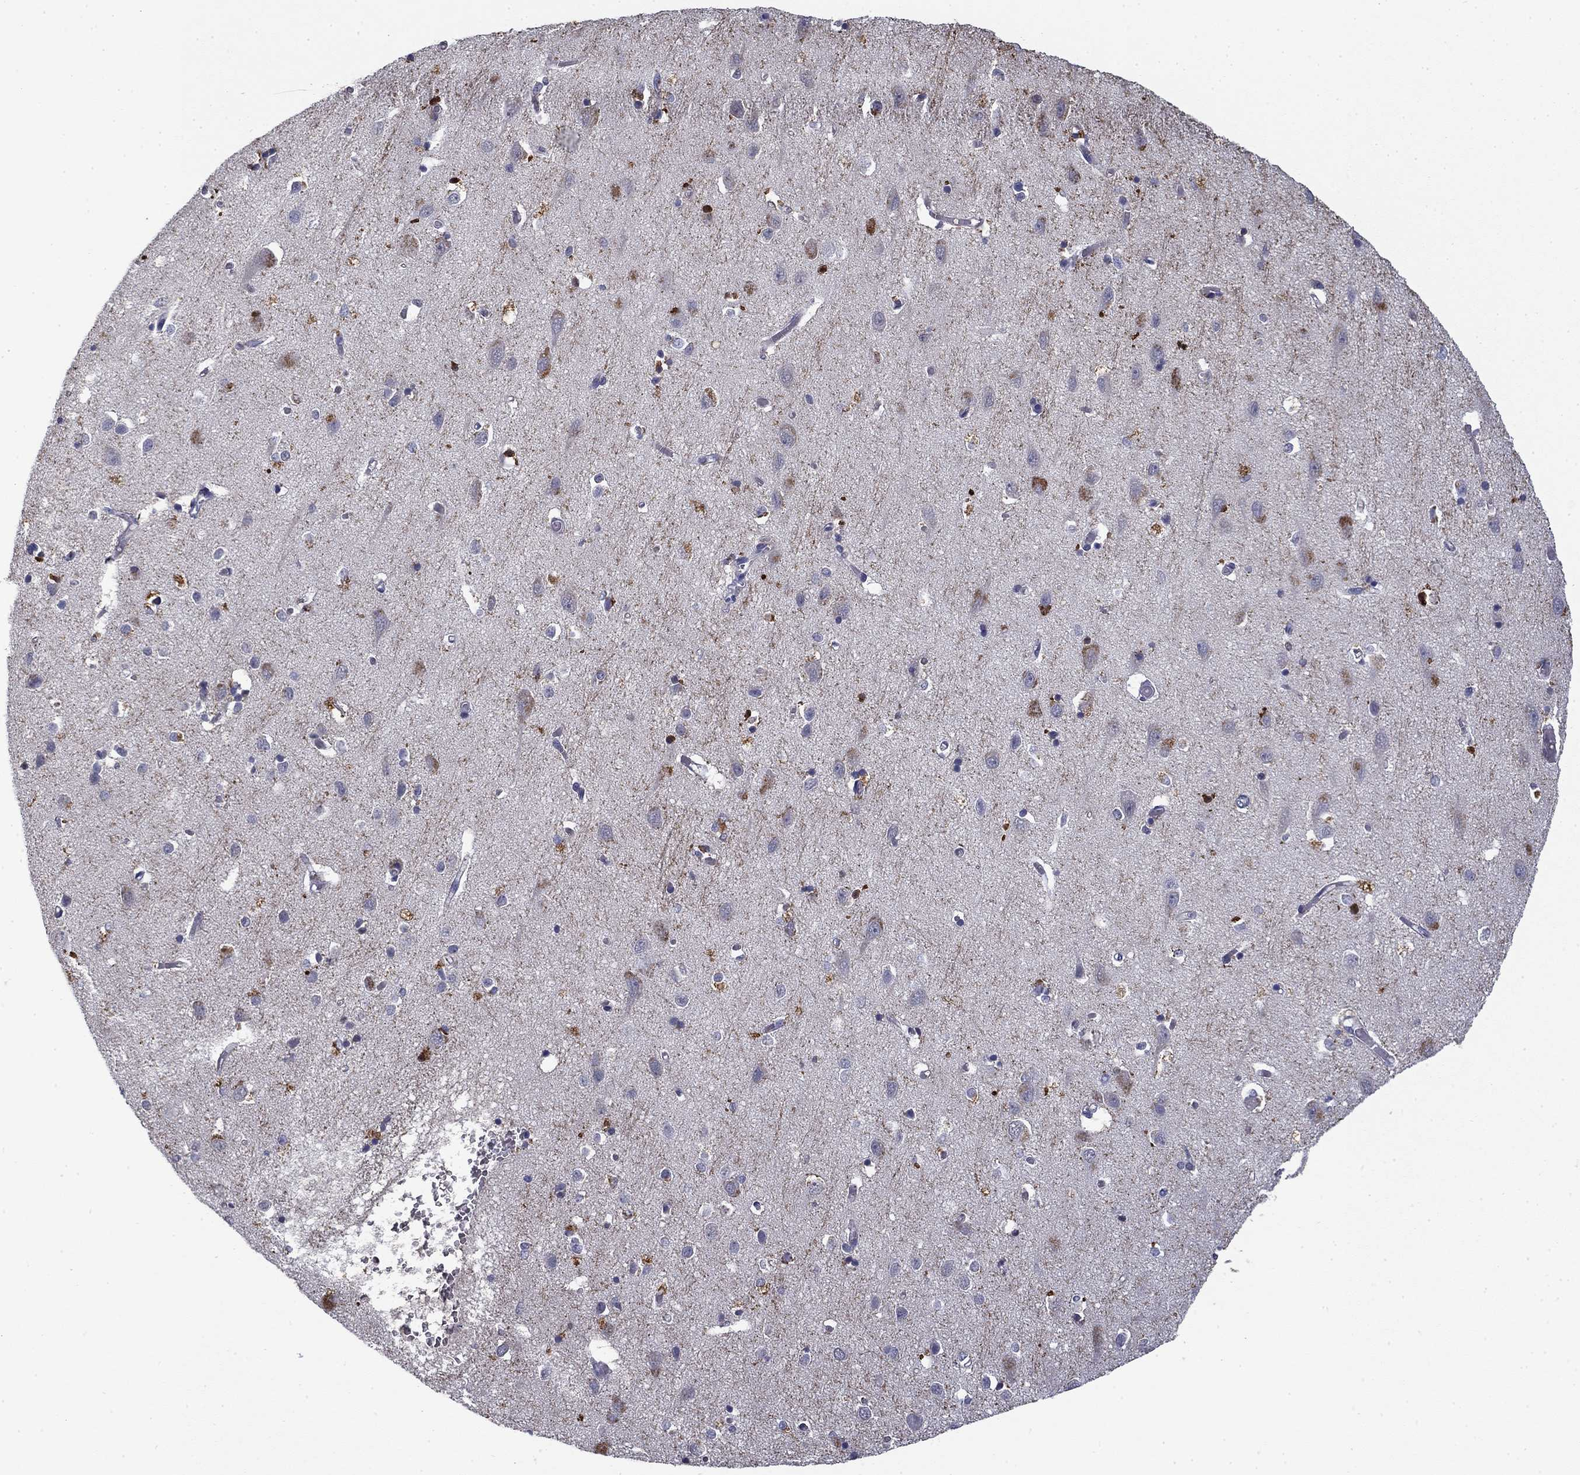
{"staining": {"intensity": "negative", "quantity": "none", "location": "none"}, "tissue": "cerebral cortex", "cell_type": "Endothelial cells", "image_type": "normal", "snomed": [{"axis": "morphology", "description": "Normal tissue, NOS"}, {"axis": "topography", "description": "Cerebral cortex"}], "caption": "Micrograph shows no significant protein expression in endothelial cells of benign cerebral cortex.", "gene": "BCL2L14", "patient": {"sex": "male", "age": 70}}